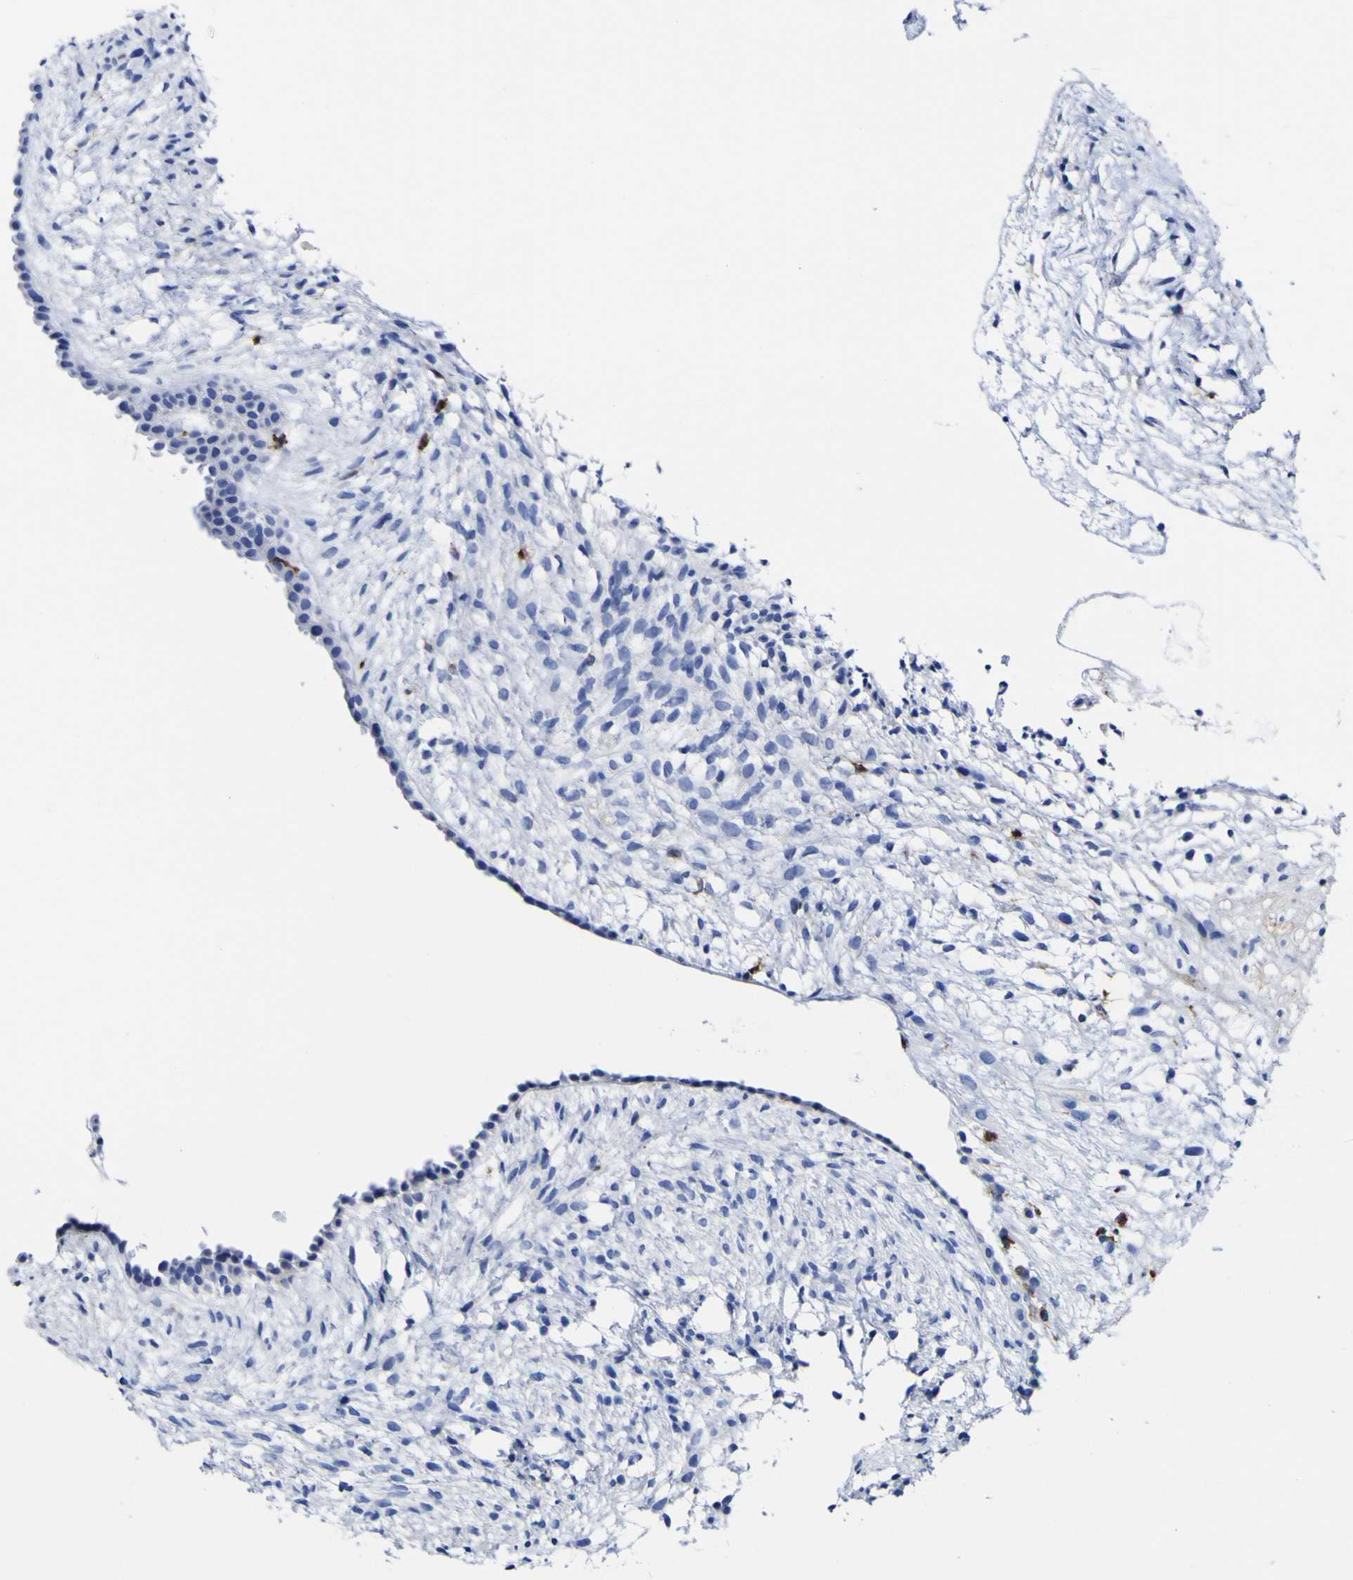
{"staining": {"intensity": "negative", "quantity": "none", "location": "none"}, "tissue": "ovary", "cell_type": "Ovarian stroma cells", "image_type": "normal", "snomed": [{"axis": "morphology", "description": "Normal tissue, NOS"}, {"axis": "morphology", "description": "Cyst, NOS"}, {"axis": "topography", "description": "Ovary"}], "caption": "High power microscopy image of an immunohistochemistry (IHC) histopathology image of unremarkable ovary, revealing no significant staining in ovarian stroma cells.", "gene": "HLA", "patient": {"sex": "female", "age": 18}}